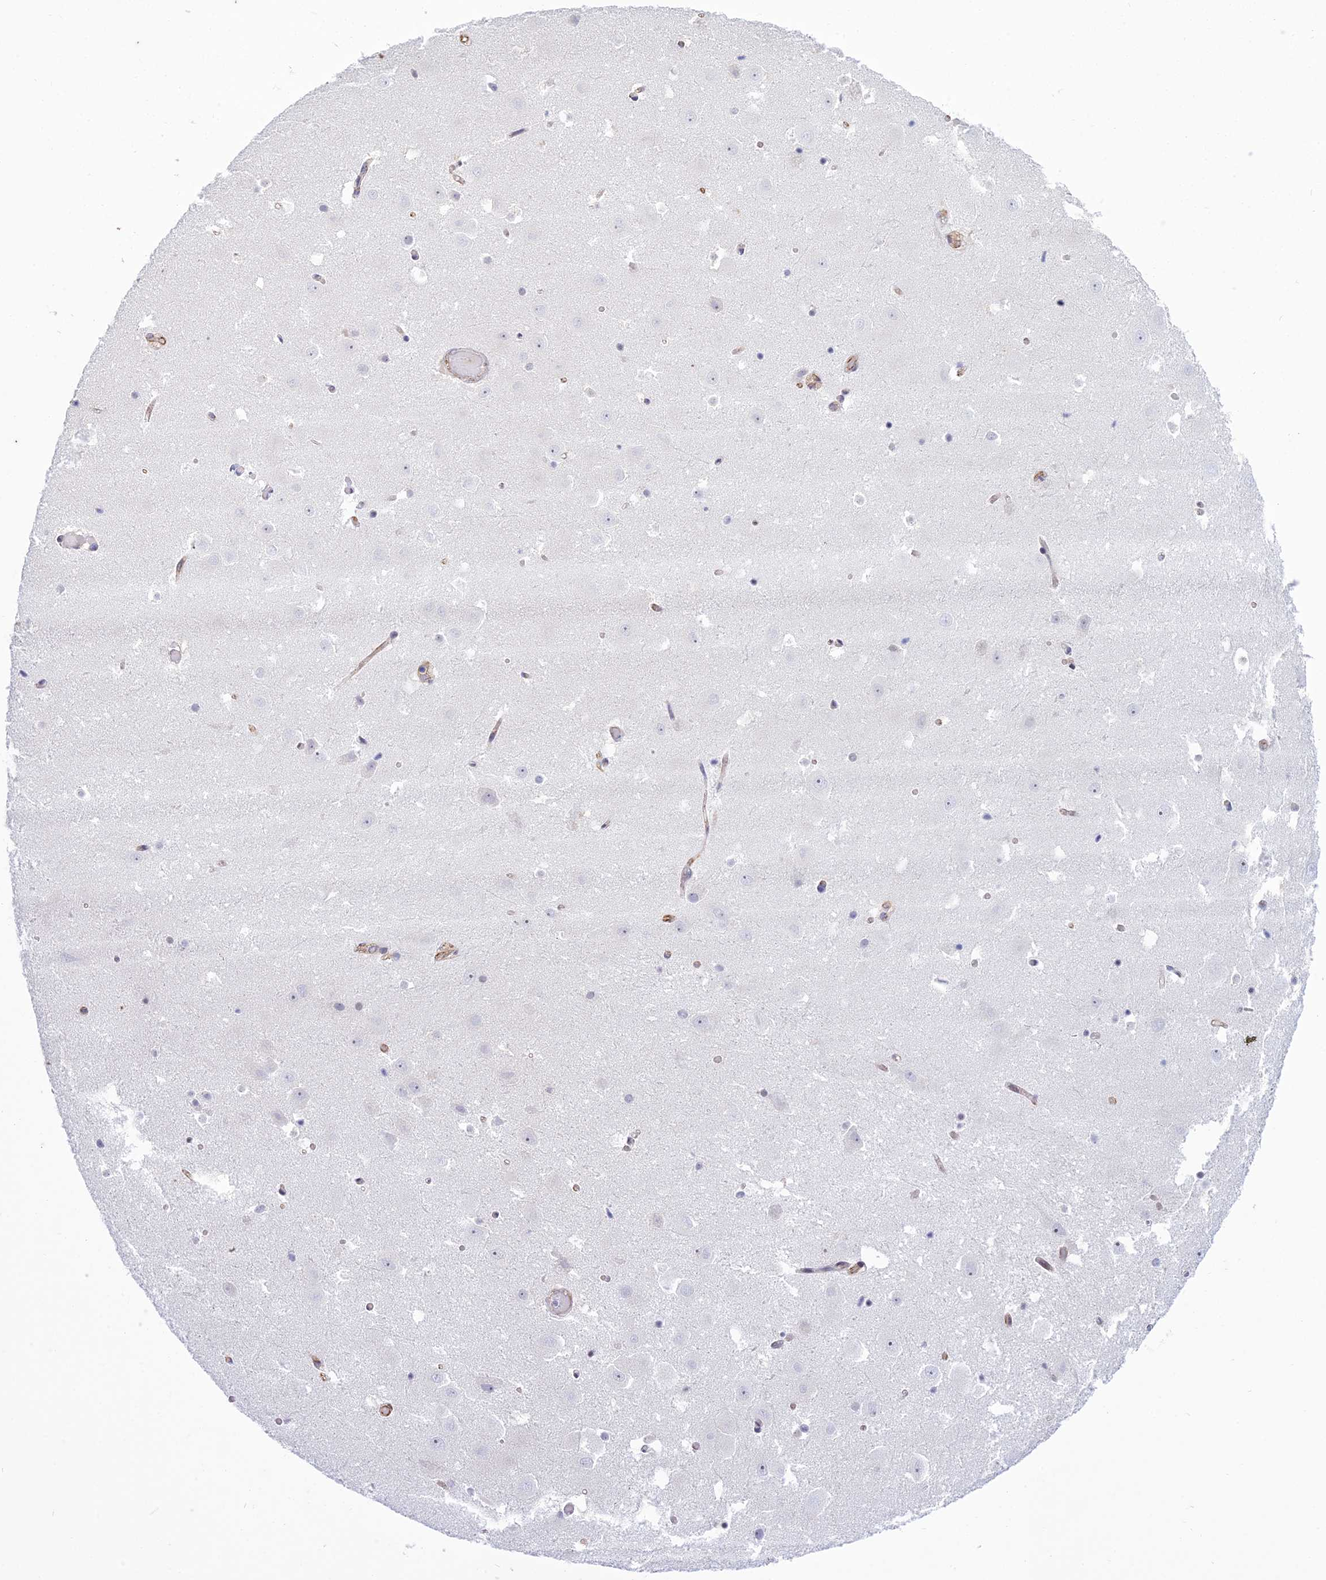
{"staining": {"intensity": "negative", "quantity": "none", "location": "none"}, "tissue": "hippocampus", "cell_type": "Glial cells", "image_type": "normal", "snomed": [{"axis": "morphology", "description": "Normal tissue, NOS"}, {"axis": "topography", "description": "Hippocampus"}], "caption": "DAB (3,3'-diaminobenzidine) immunohistochemical staining of unremarkable human hippocampus demonstrates no significant positivity in glial cells. (Brightfield microscopy of DAB (3,3'-diaminobenzidine) immunohistochemistry at high magnification).", "gene": "SAPCD2", "patient": {"sex": "female", "age": 52}}